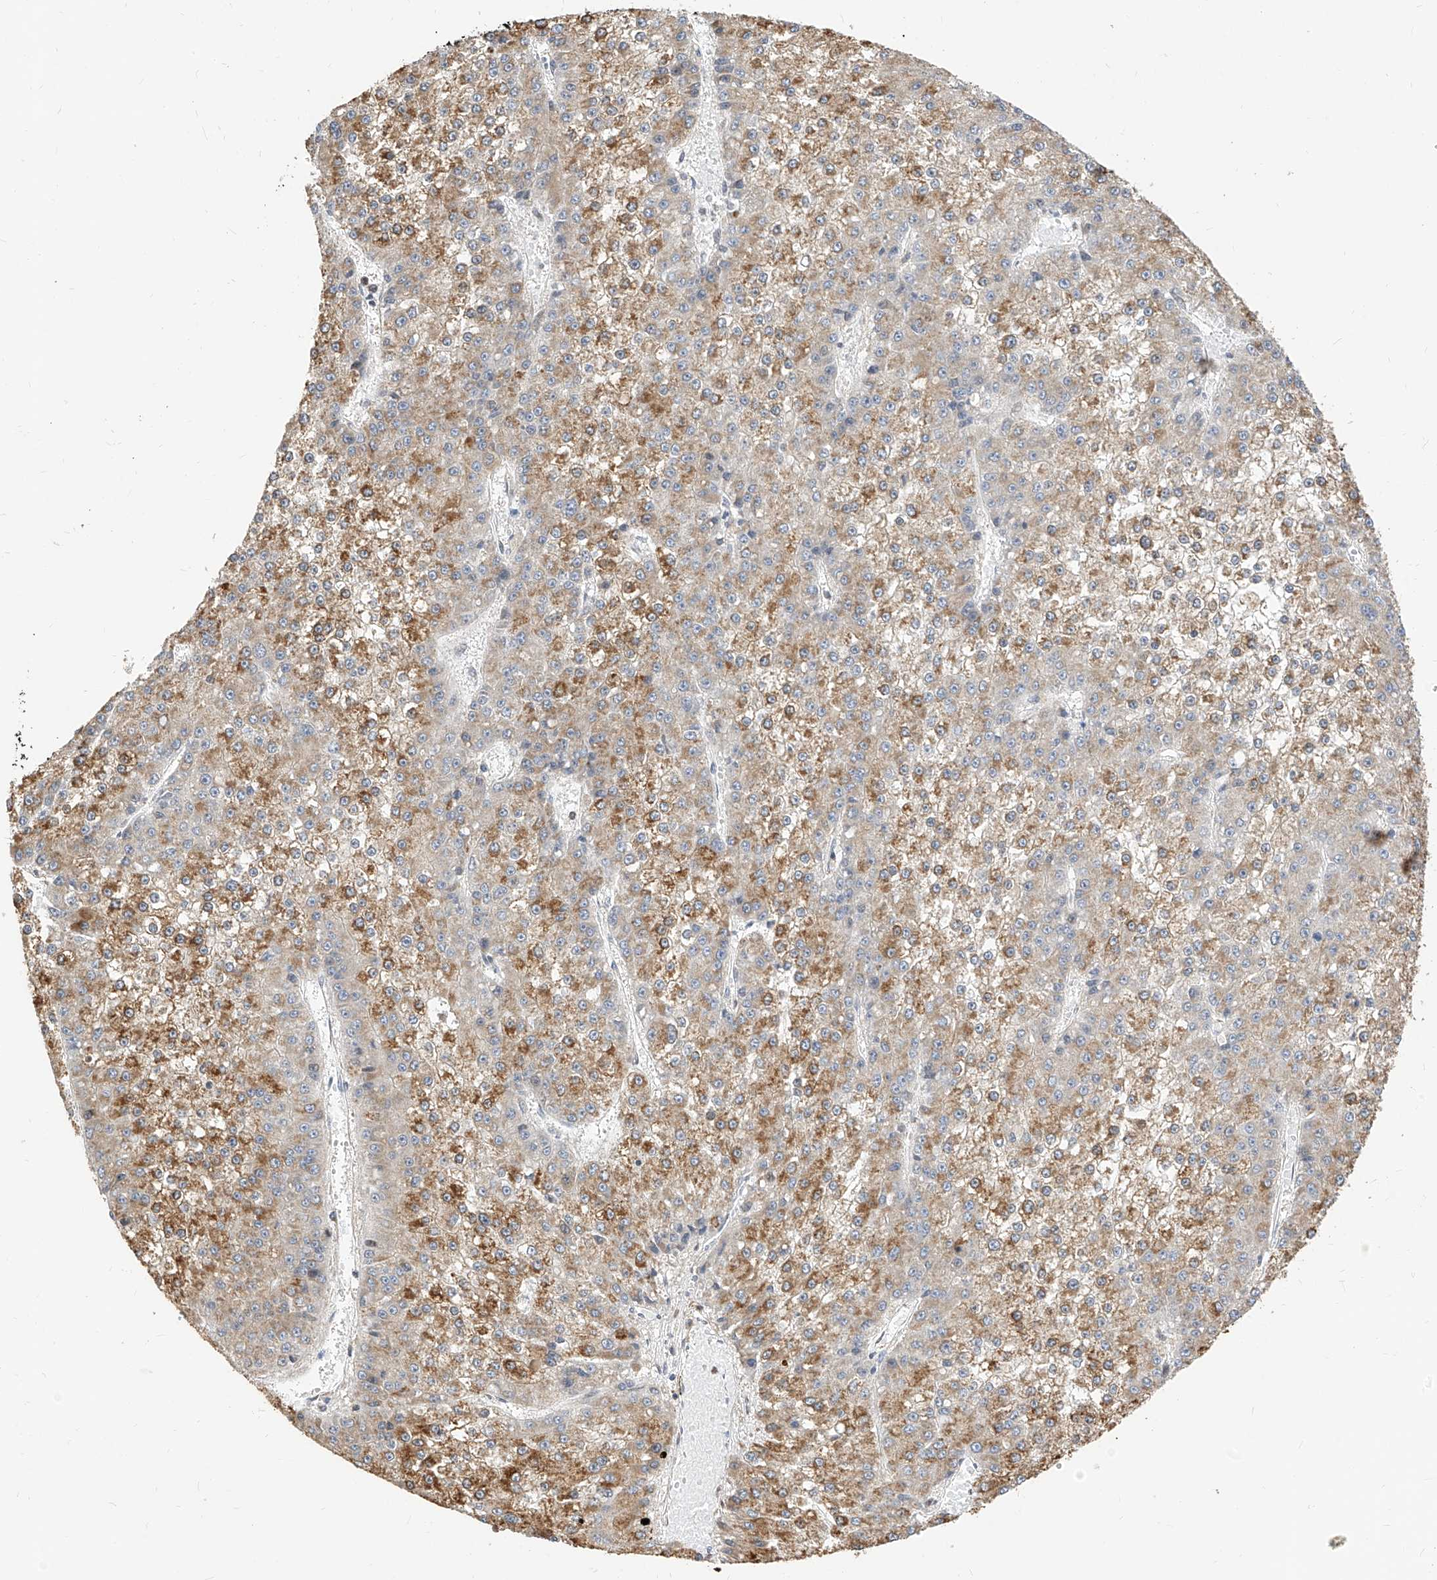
{"staining": {"intensity": "moderate", "quantity": ">75%", "location": "cytoplasmic/membranous"}, "tissue": "liver cancer", "cell_type": "Tumor cells", "image_type": "cancer", "snomed": [{"axis": "morphology", "description": "Carcinoma, Hepatocellular, NOS"}, {"axis": "topography", "description": "Liver"}], "caption": "Human hepatocellular carcinoma (liver) stained with a protein marker demonstrates moderate staining in tumor cells.", "gene": "TTLL8", "patient": {"sex": "female", "age": 73}}